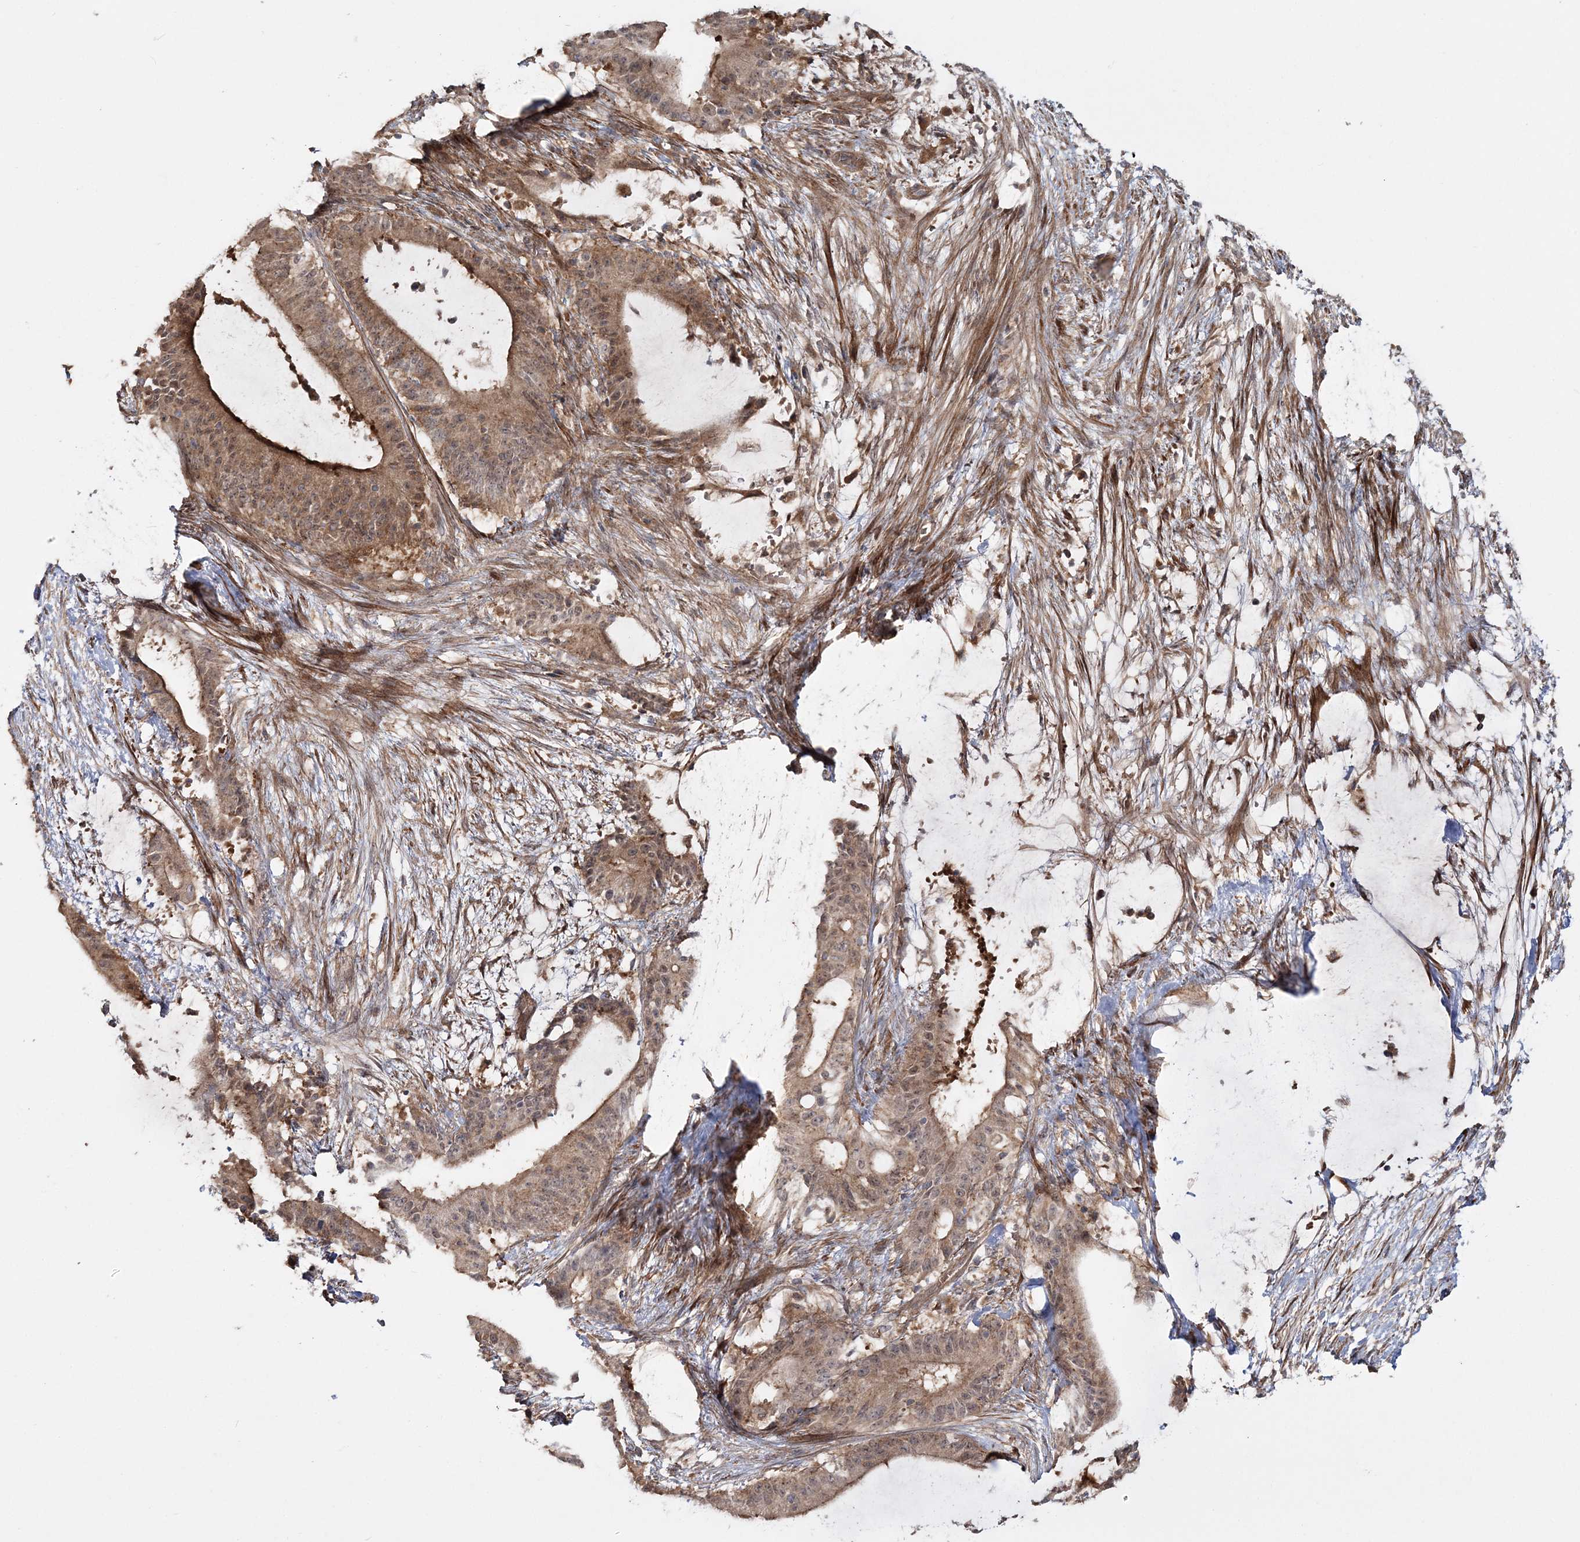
{"staining": {"intensity": "moderate", "quantity": ">75%", "location": "cytoplasmic/membranous"}, "tissue": "liver cancer", "cell_type": "Tumor cells", "image_type": "cancer", "snomed": [{"axis": "morphology", "description": "Normal tissue, NOS"}, {"axis": "morphology", "description": "Cholangiocarcinoma"}, {"axis": "topography", "description": "Liver"}, {"axis": "topography", "description": "Peripheral nerve tissue"}], "caption": "Liver cholangiocarcinoma was stained to show a protein in brown. There is medium levels of moderate cytoplasmic/membranous positivity in approximately >75% of tumor cells.", "gene": "MOCS2", "patient": {"sex": "female", "age": 73}}